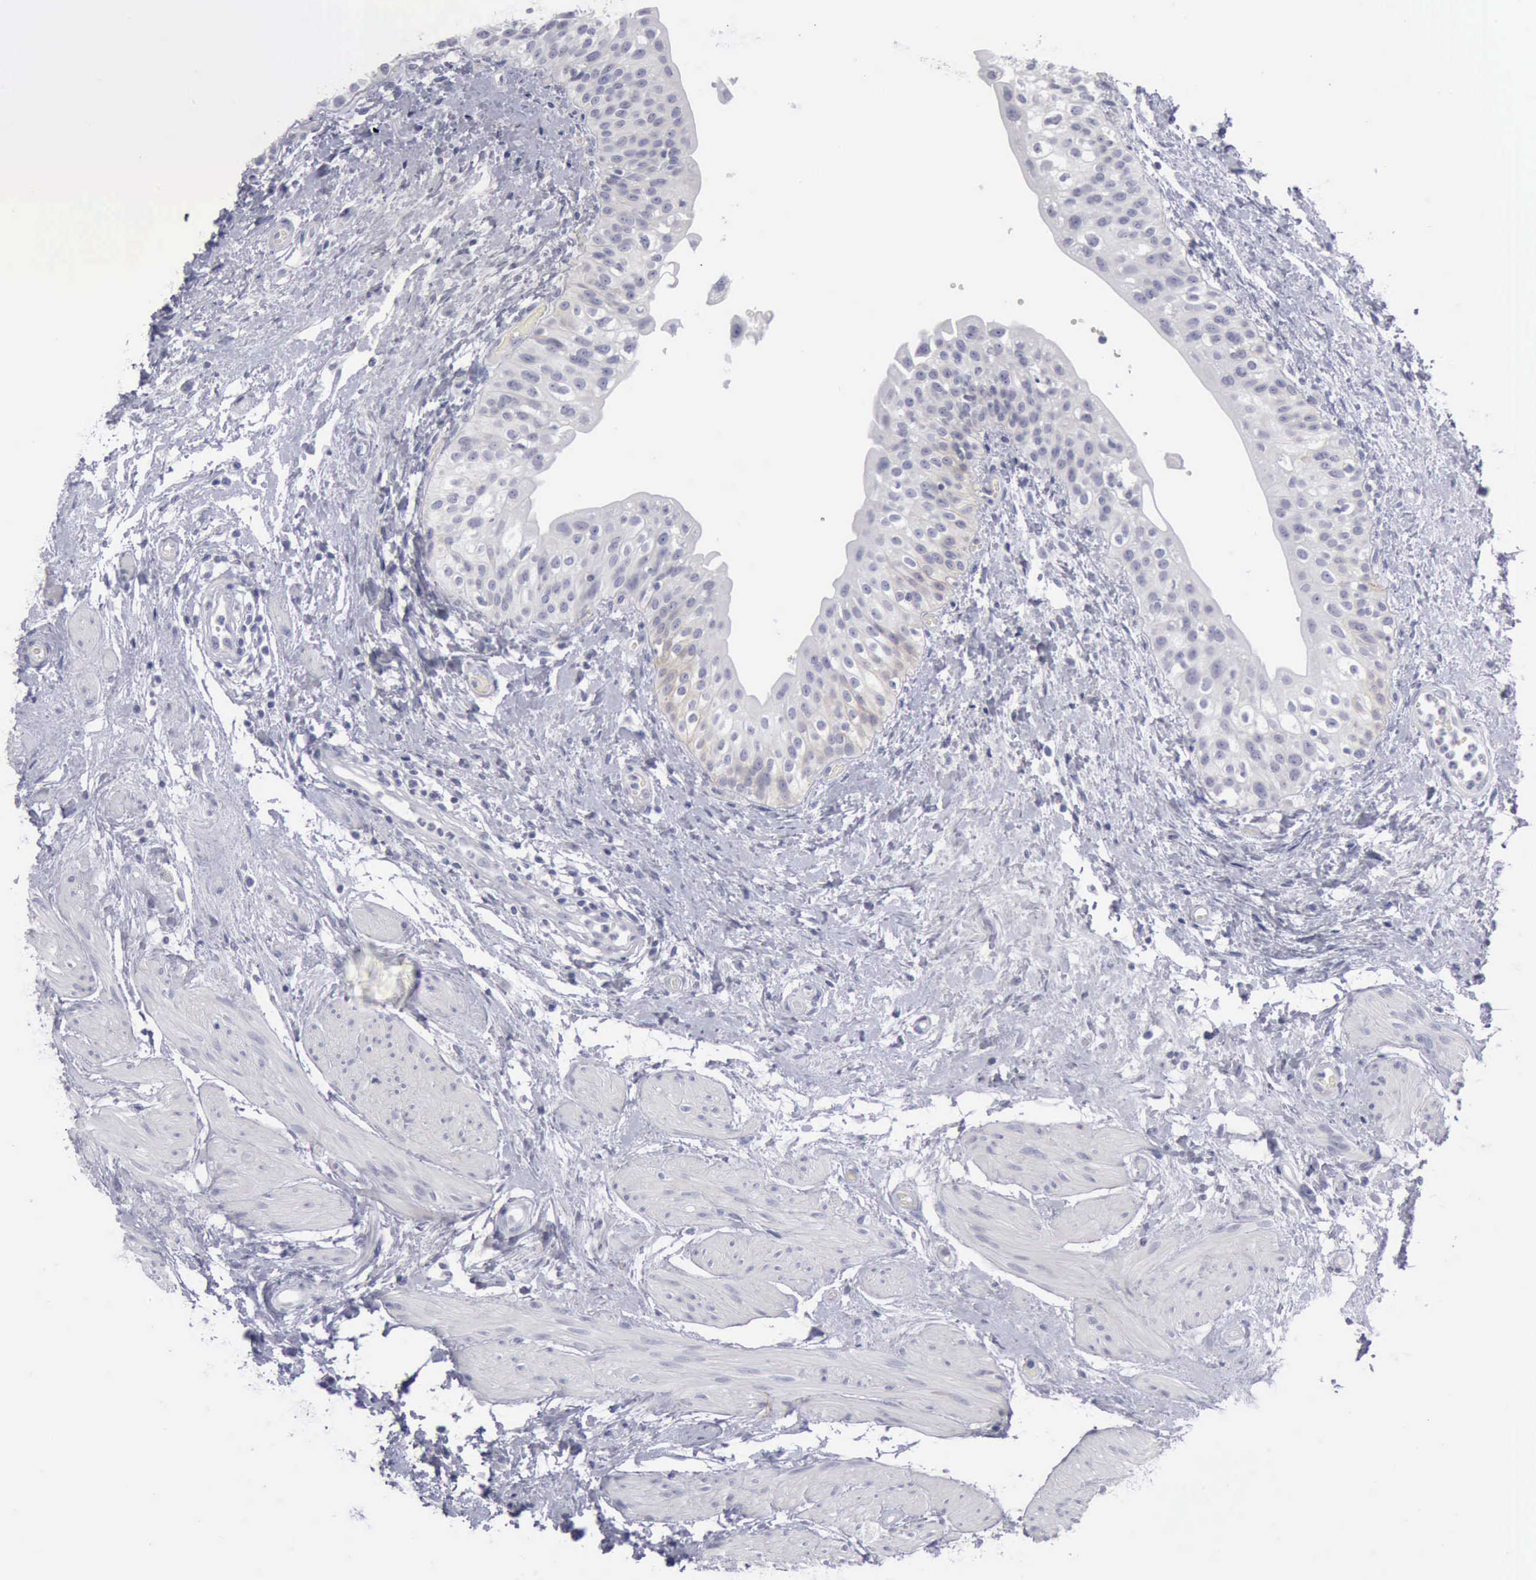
{"staining": {"intensity": "negative", "quantity": "none", "location": "none"}, "tissue": "urinary bladder", "cell_type": "Urothelial cells", "image_type": "normal", "snomed": [{"axis": "morphology", "description": "Normal tissue, NOS"}, {"axis": "topography", "description": "Urinary bladder"}], "caption": "DAB immunohistochemical staining of benign human urinary bladder shows no significant staining in urothelial cells. (Brightfield microscopy of DAB (3,3'-diaminobenzidine) immunohistochemistry (IHC) at high magnification).", "gene": "CDH2", "patient": {"sex": "female", "age": 55}}